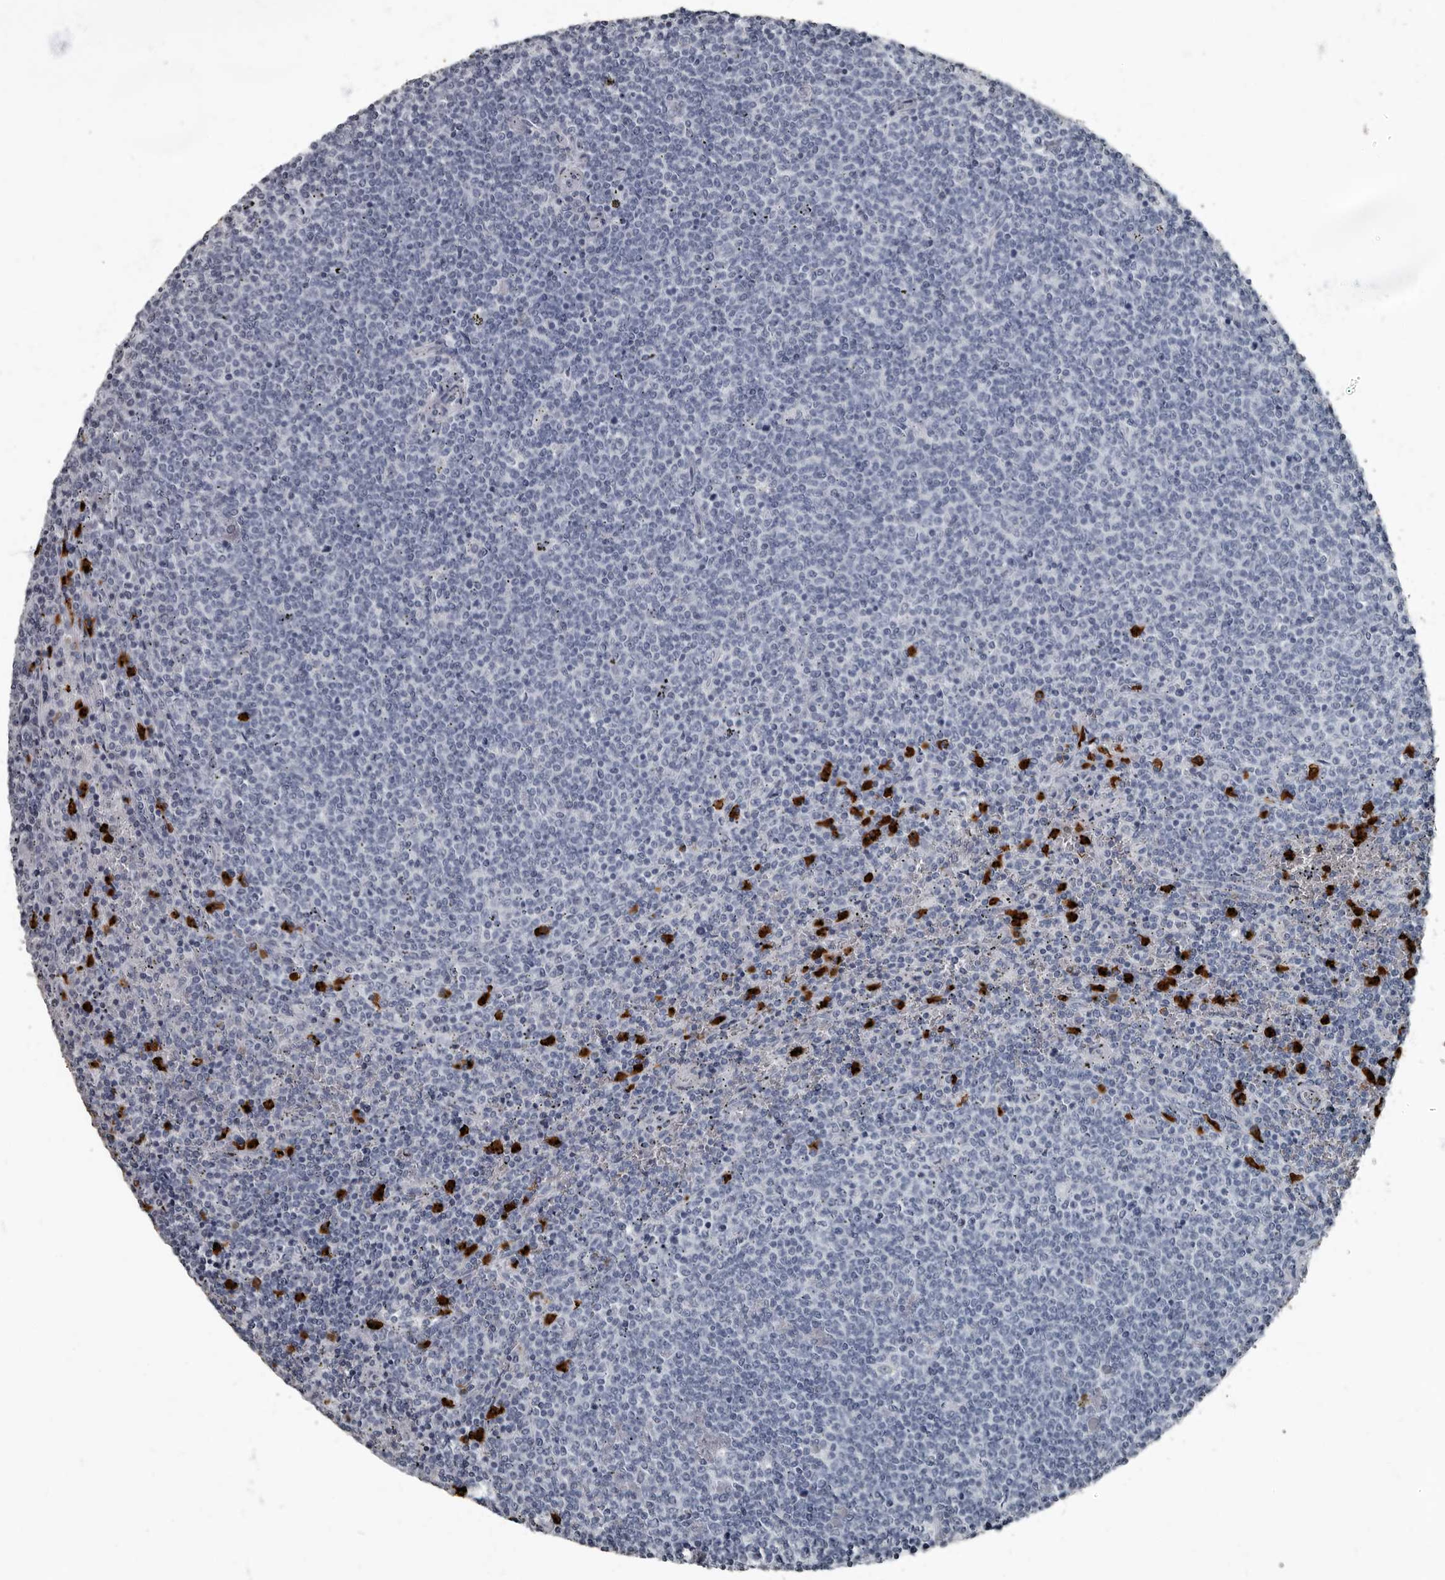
{"staining": {"intensity": "negative", "quantity": "none", "location": "none"}, "tissue": "lymphoma", "cell_type": "Tumor cells", "image_type": "cancer", "snomed": [{"axis": "morphology", "description": "Malignant lymphoma, non-Hodgkin's type, Low grade"}, {"axis": "topography", "description": "Spleen"}], "caption": "This is a histopathology image of immunohistochemistry staining of low-grade malignant lymphoma, non-Hodgkin's type, which shows no positivity in tumor cells.", "gene": "TPD52L1", "patient": {"sex": "female", "age": 50}}